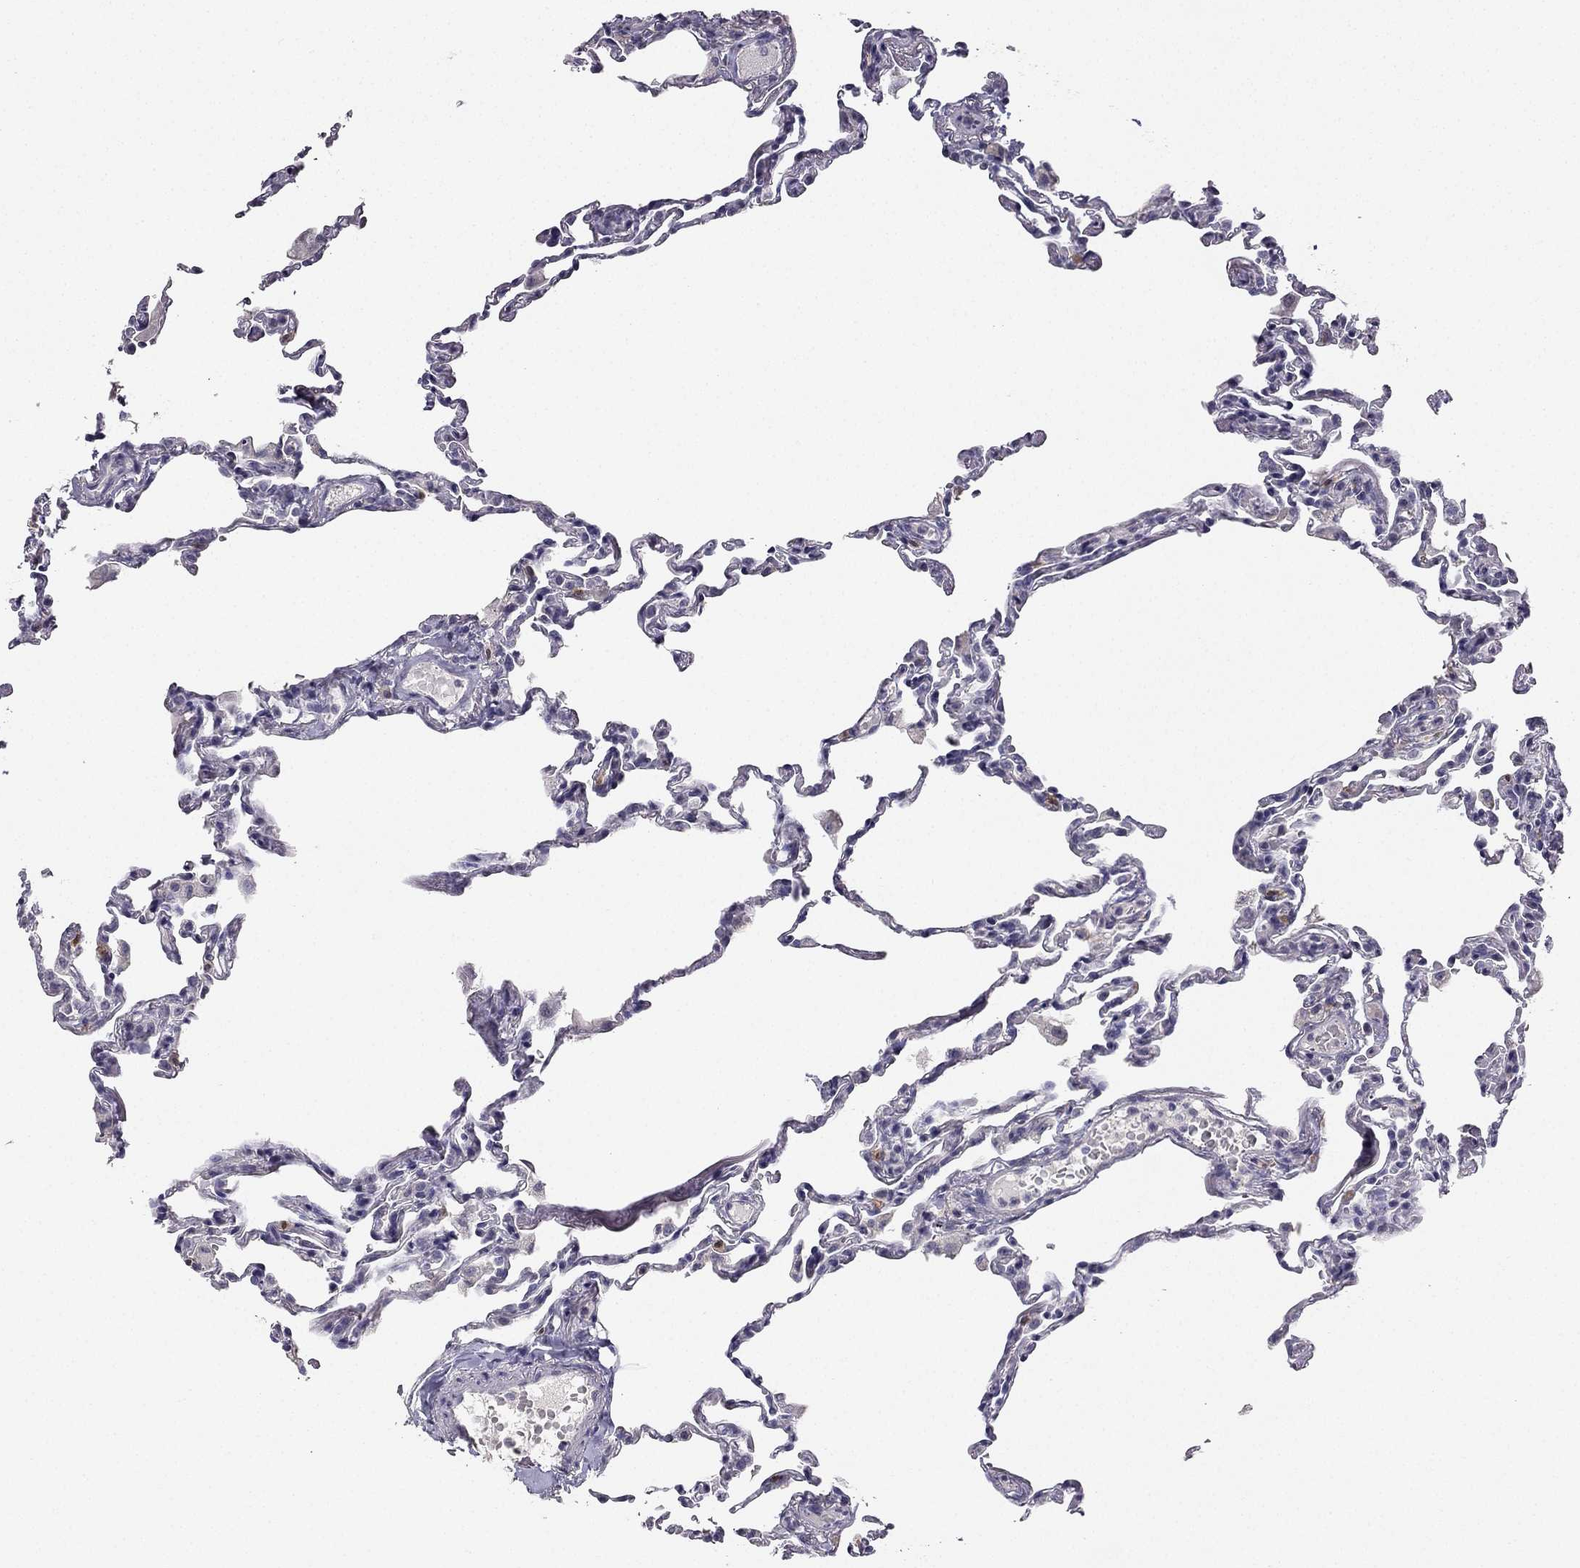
{"staining": {"intensity": "negative", "quantity": "none", "location": "none"}, "tissue": "lung", "cell_type": "Alveolar cells", "image_type": "normal", "snomed": [{"axis": "morphology", "description": "Normal tissue, NOS"}, {"axis": "topography", "description": "Lung"}], "caption": "Immunohistochemistry photomicrograph of unremarkable lung: human lung stained with DAB (3,3'-diaminobenzidine) exhibits no significant protein positivity in alveolar cells. Brightfield microscopy of immunohistochemistry stained with DAB (3,3'-diaminobenzidine) (brown) and hematoxylin (blue), captured at high magnification.", "gene": "CALB2", "patient": {"sex": "female", "age": 57}}